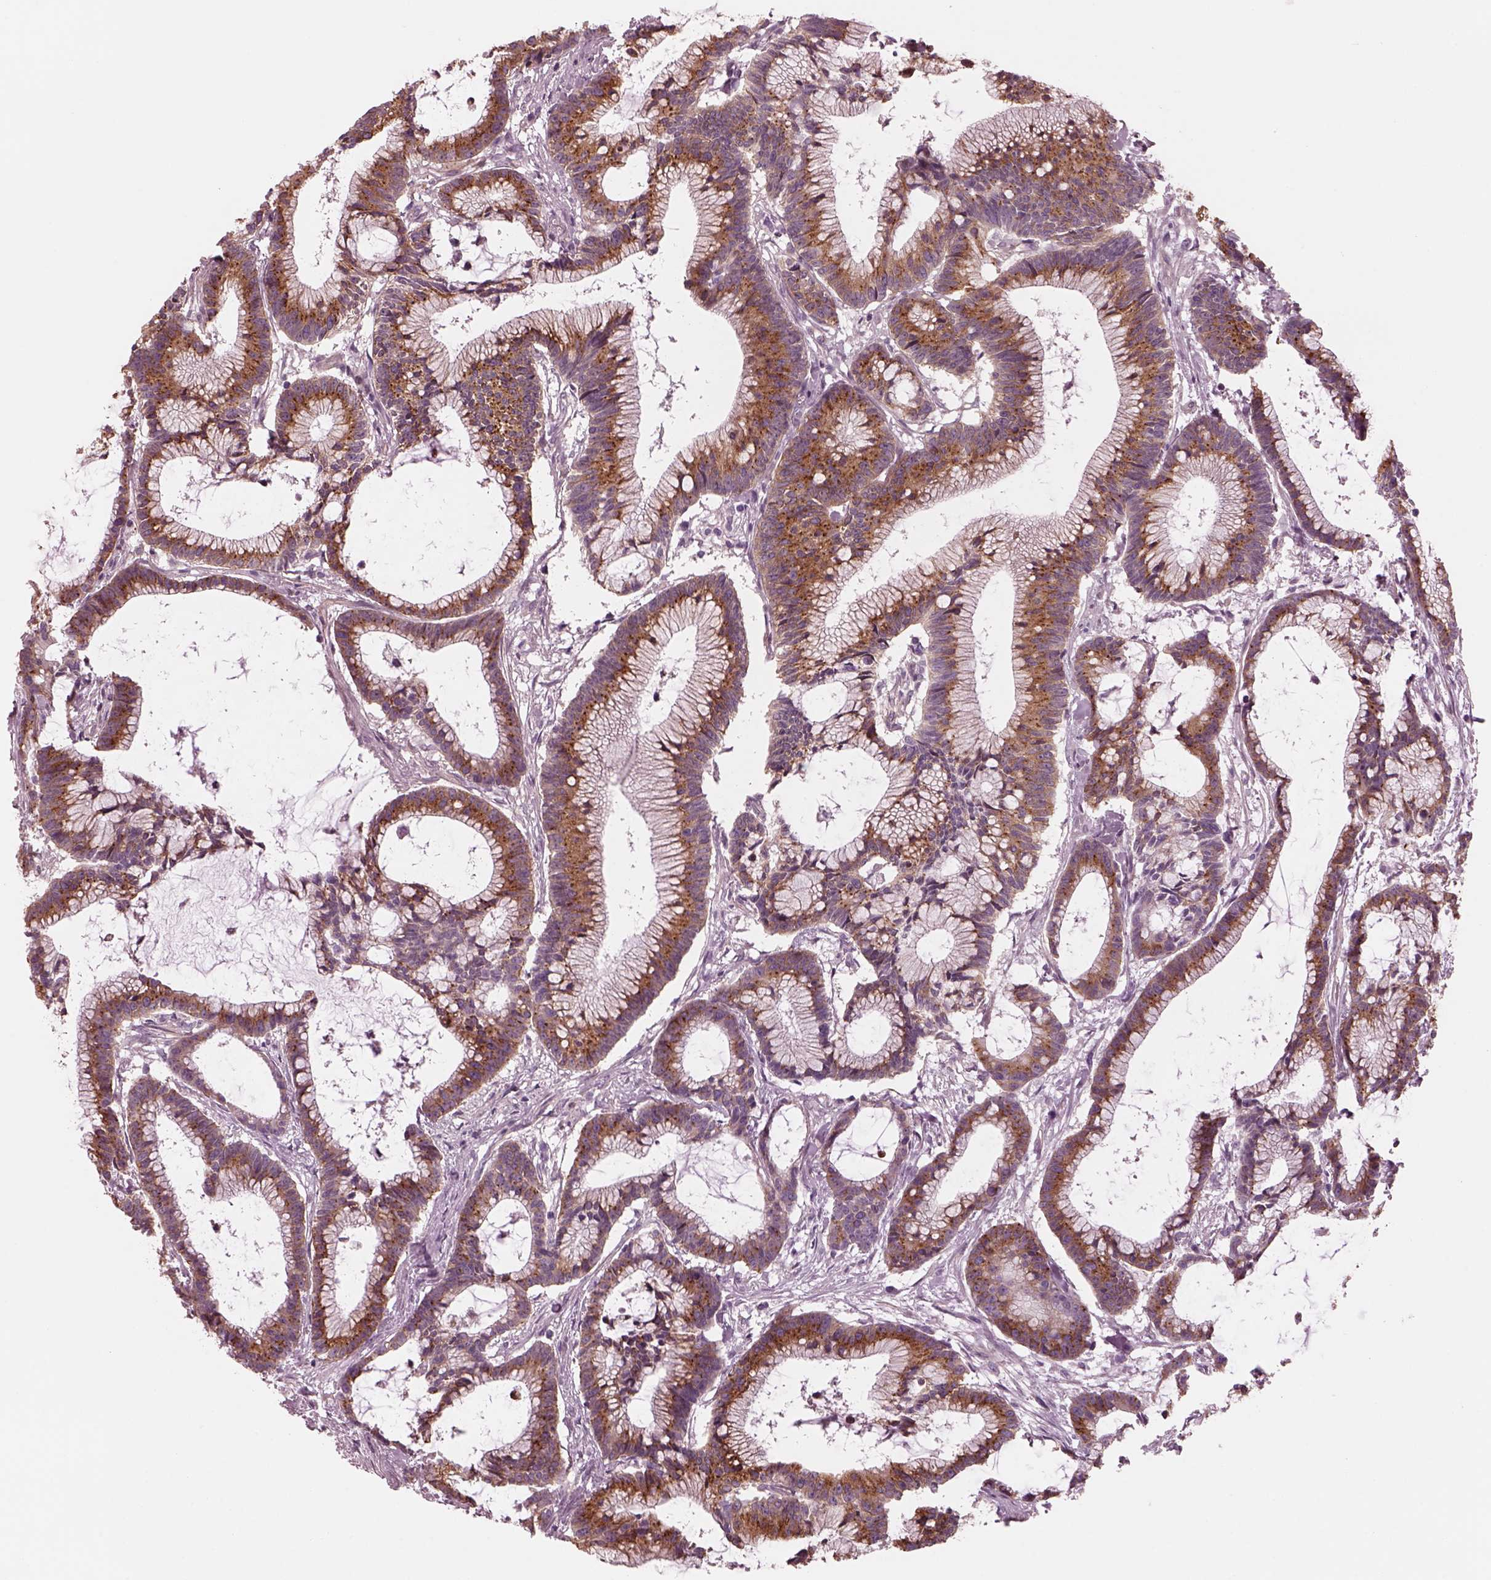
{"staining": {"intensity": "strong", "quantity": "25%-75%", "location": "cytoplasmic/membranous"}, "tissue": "colorectal cancer", "cell_type": "Tumor cells", "image_type": "cancer", "snomed": [{"axis": "morphology", "description": "Adenocarcinoma, NOS"}, {"axis": "topography", "description": "Colon"}], "caption": "DAB immunohistochemical staining of human adenocarcinoma (colorectal) exhibits strong cytoplasmic/membranous protein positivity in approximately 25%-75% of tumor cells.", "gene": "ELAPOR1", "patient": {"sex": "female", "age": 78}}